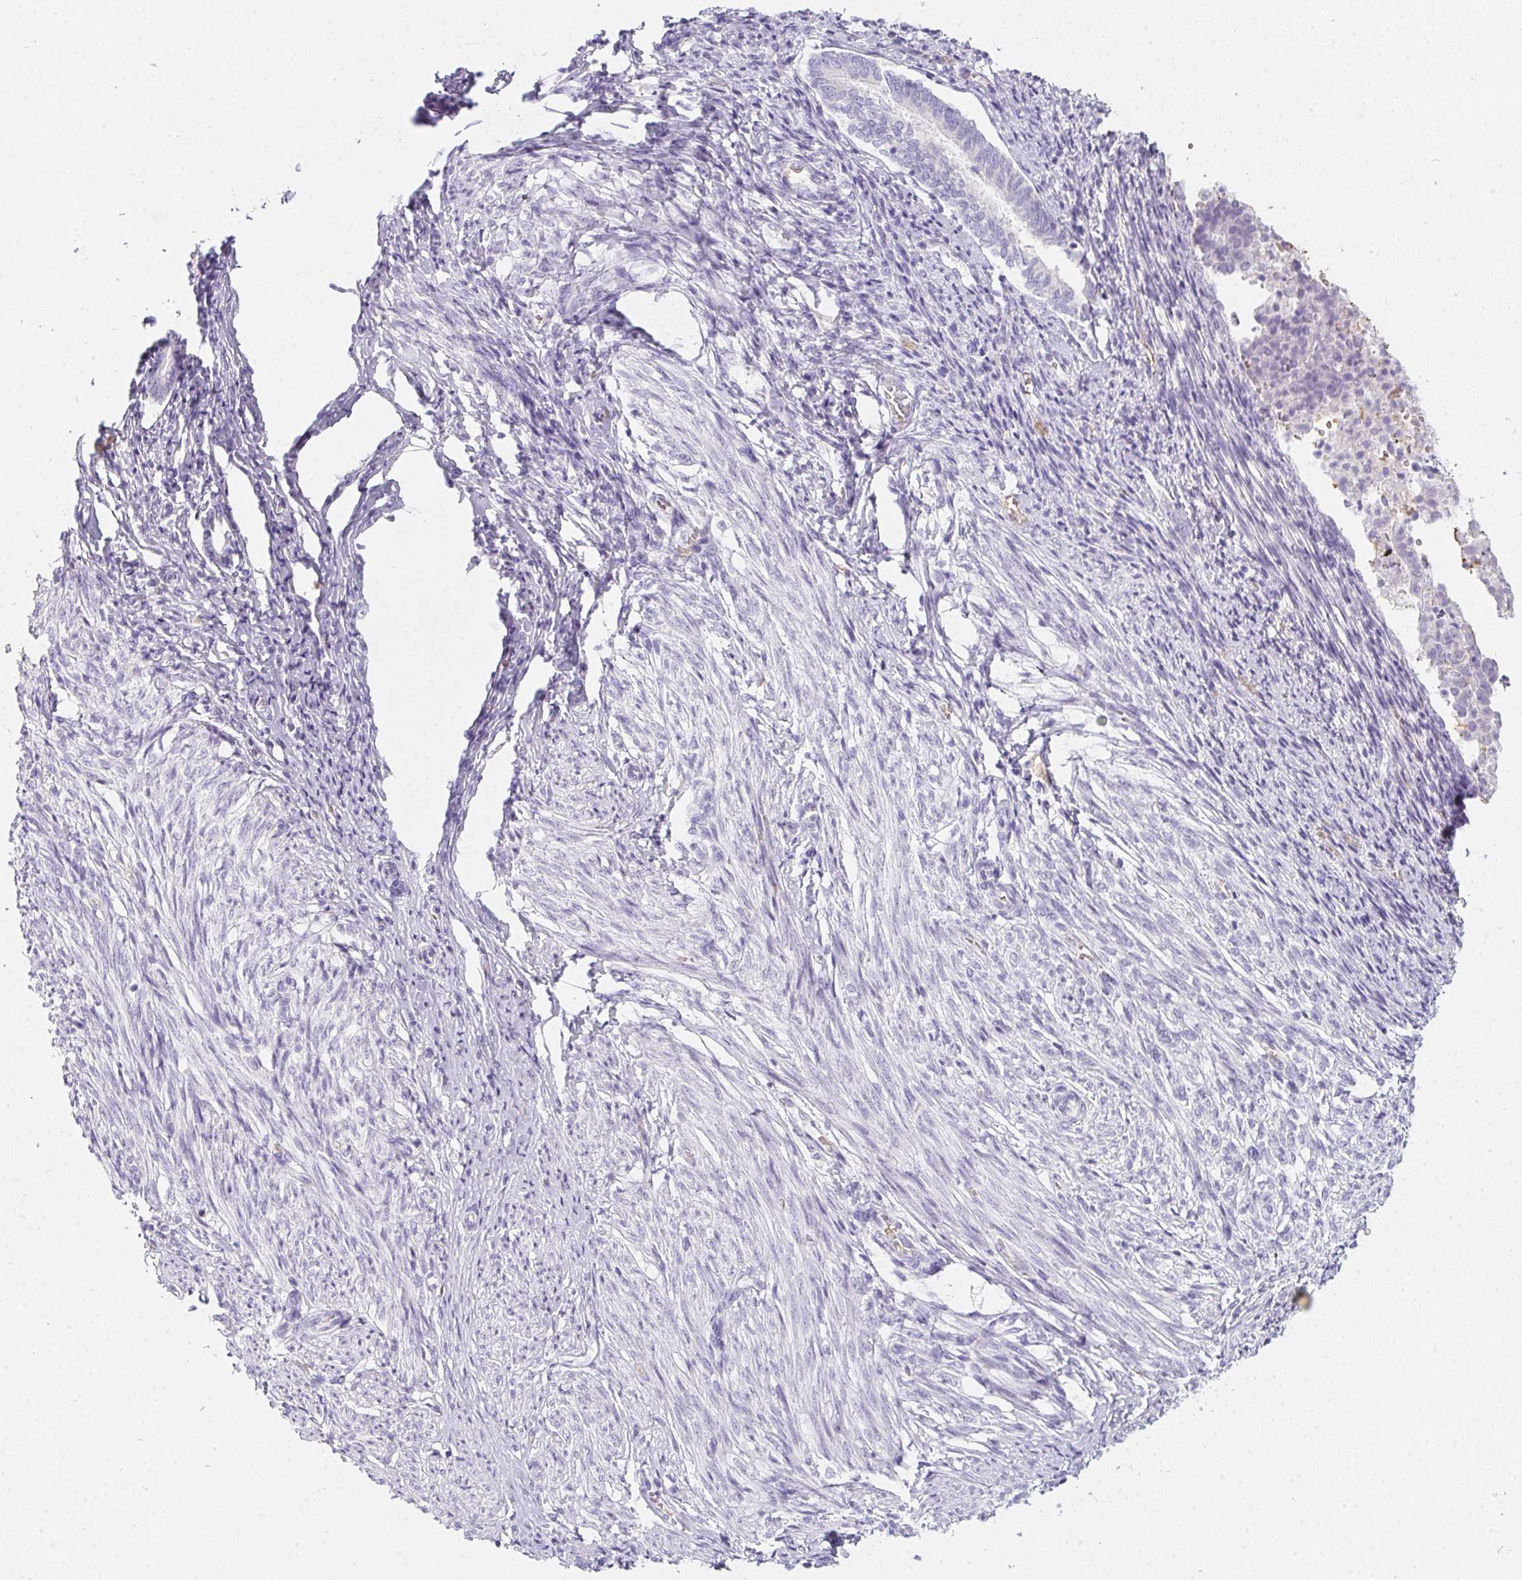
{"staining": {"intensity": "negative", "quantity": "none", "location": "none"}, "tissue": "endometrium", "cell_type": "Cells in endometrial stroma", "image_type": "normal", "snomed": [{"axis": "morphology", "description": "Normal tissue, NOS"}, {"axis": "topography", "description": "Endometrium"}], "caption": "Immunohistochemistry photomicrograph of unremarkable endometrium: endometrium stained with DAB reveals no significant protein staining in cells in endometrial stroma.", "gene": "DCD", "patient": {"sex": "female", "age": 50}}